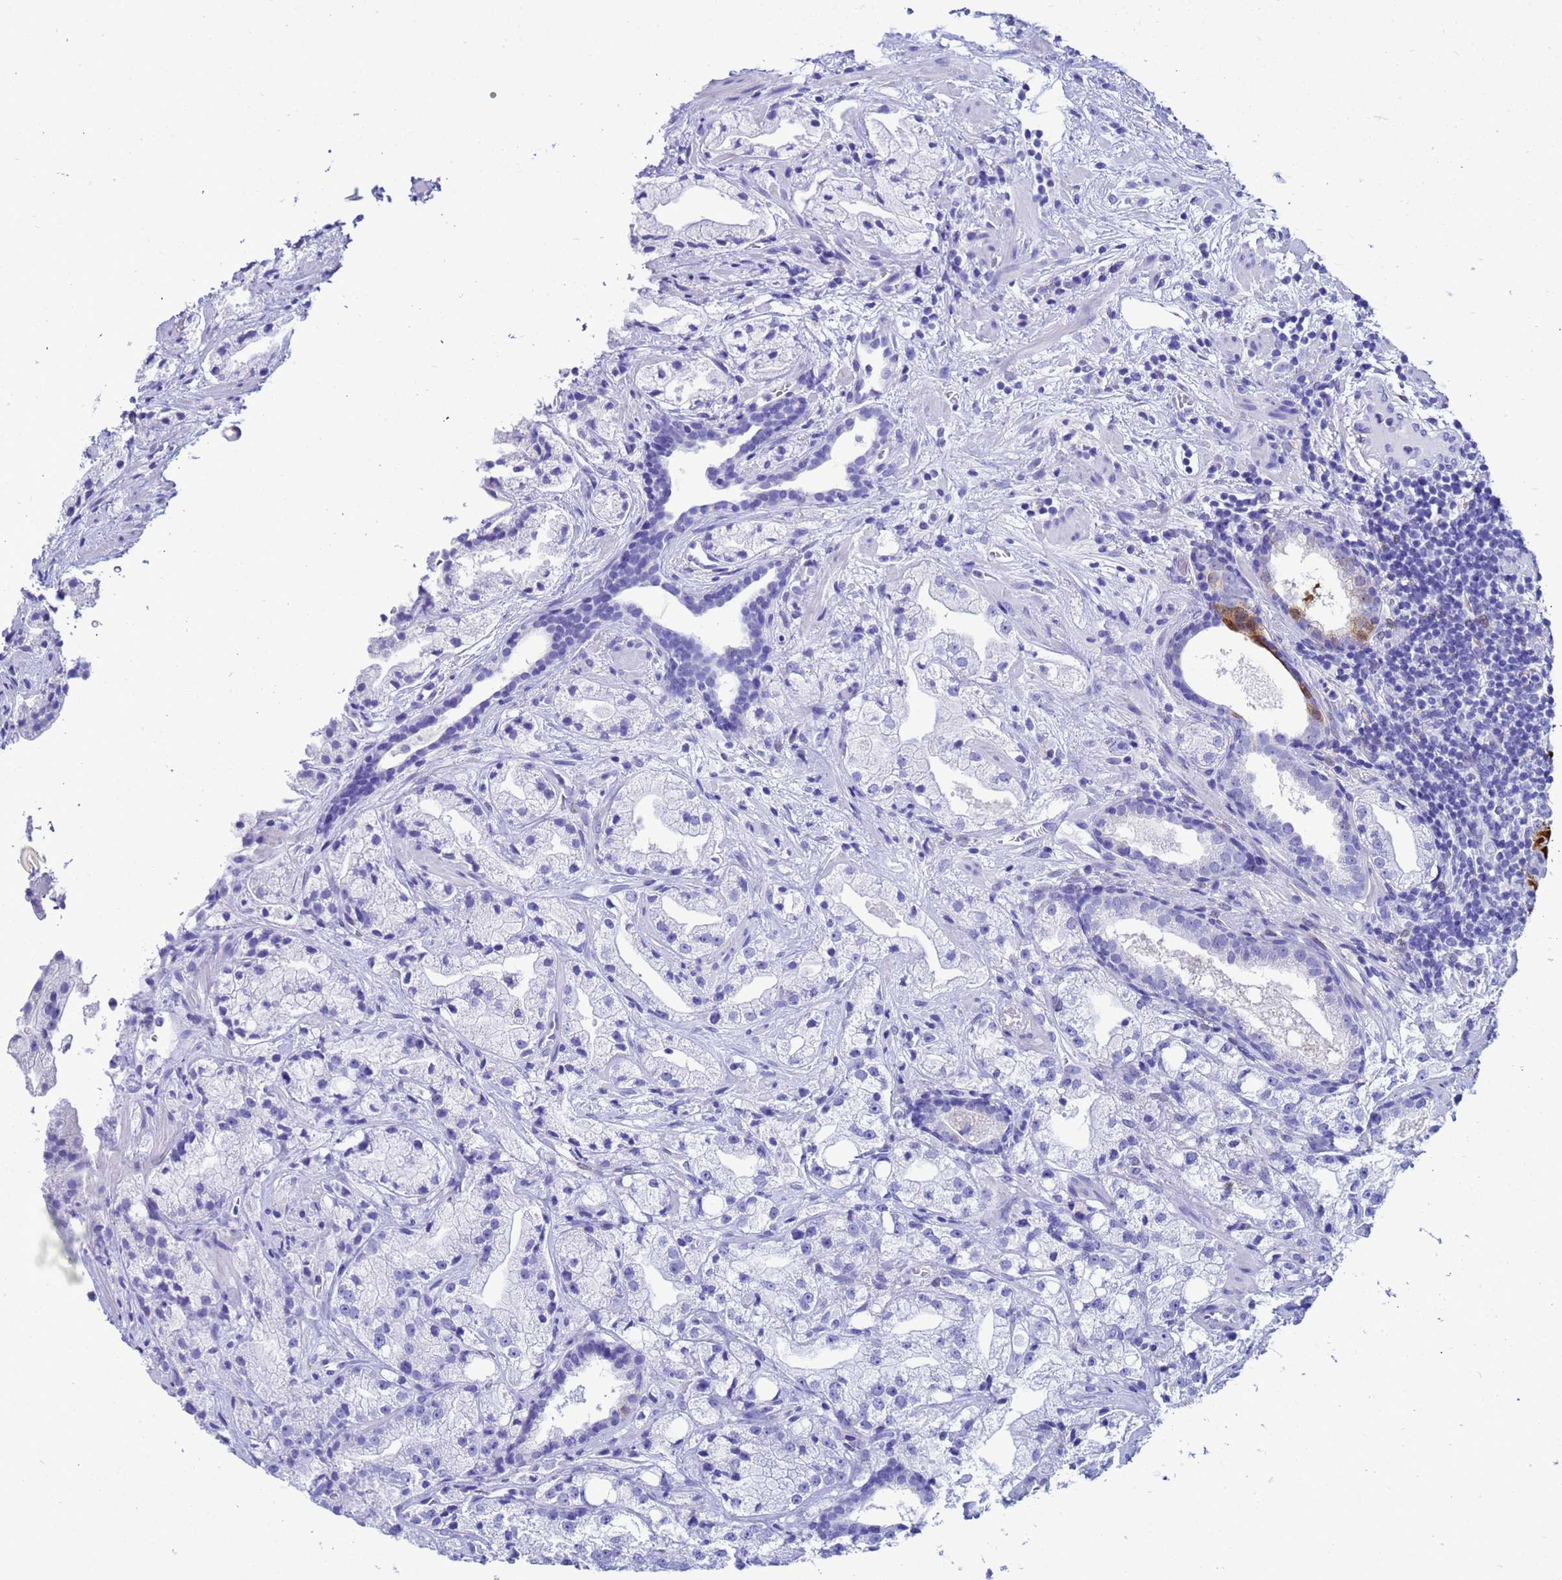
{"staining": {"intensity": "negative", "quantity": "none", "location": "none"}, "tissue": "prostate cancer", "cell_type": "Tumor cells", "image_type": "cancer", "snomed": [{"axis": "morphology", "description": "Adenocarcinoma, High grade"}, {"axis": "topography", "description": "Prostate"}], "caption": "High magnification brightfield microscopy of prostate adenocarcinoma (high-grade) stained with DAB (3,3'-diaminobenzidine) (brown) and counterstained with hematoxylin (blue): tumor cells show no significant expression. The staining was performed using DAB to visualize the protein expression in brown, while the nuclei were stained in blue with hematoxylin (Magnification: 20x).", "gene": "AKR1C2", "patient": {"sex": "male", "age": 64}}